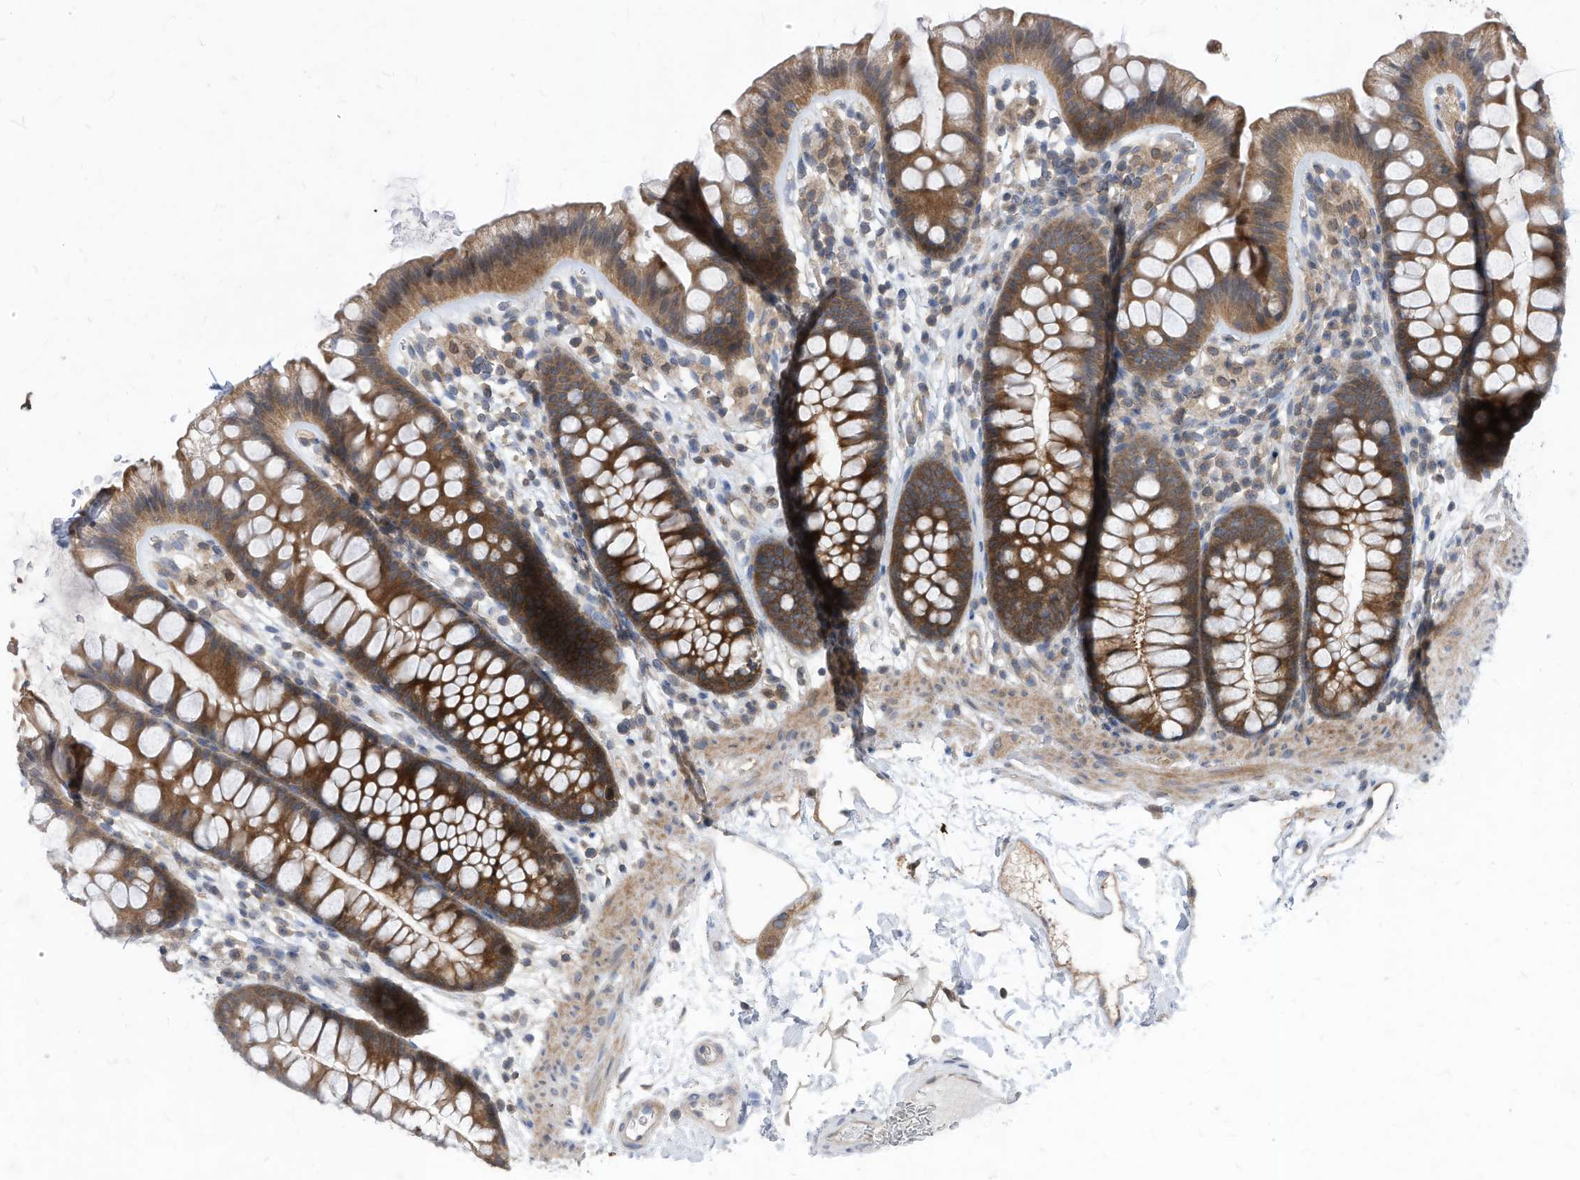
{"staining": {"intensity": "weak", "quantity": ">75%", "location": "cytoplasmic/membranous"}, "tissue": "colon", "cell_type": "Endothelial cells", "image_type": "normal", "snomed": [{"axis": "morphology", "description": "Normal tissue, NOS"}, {"axis": "topography", "description": "Colon"}], "caption": "The image demonstrates immunohistochemical staining of benign colon. There is weak cytoplasmic/membranous positivity is present in approximately >75% of endothelial cells. Immunohistochemistry (ihc) stains the protein of interest in brown and the nuclei are stained blue.", "gene": "KPNB1", "patient": {"sex": "female", "age": 62}}